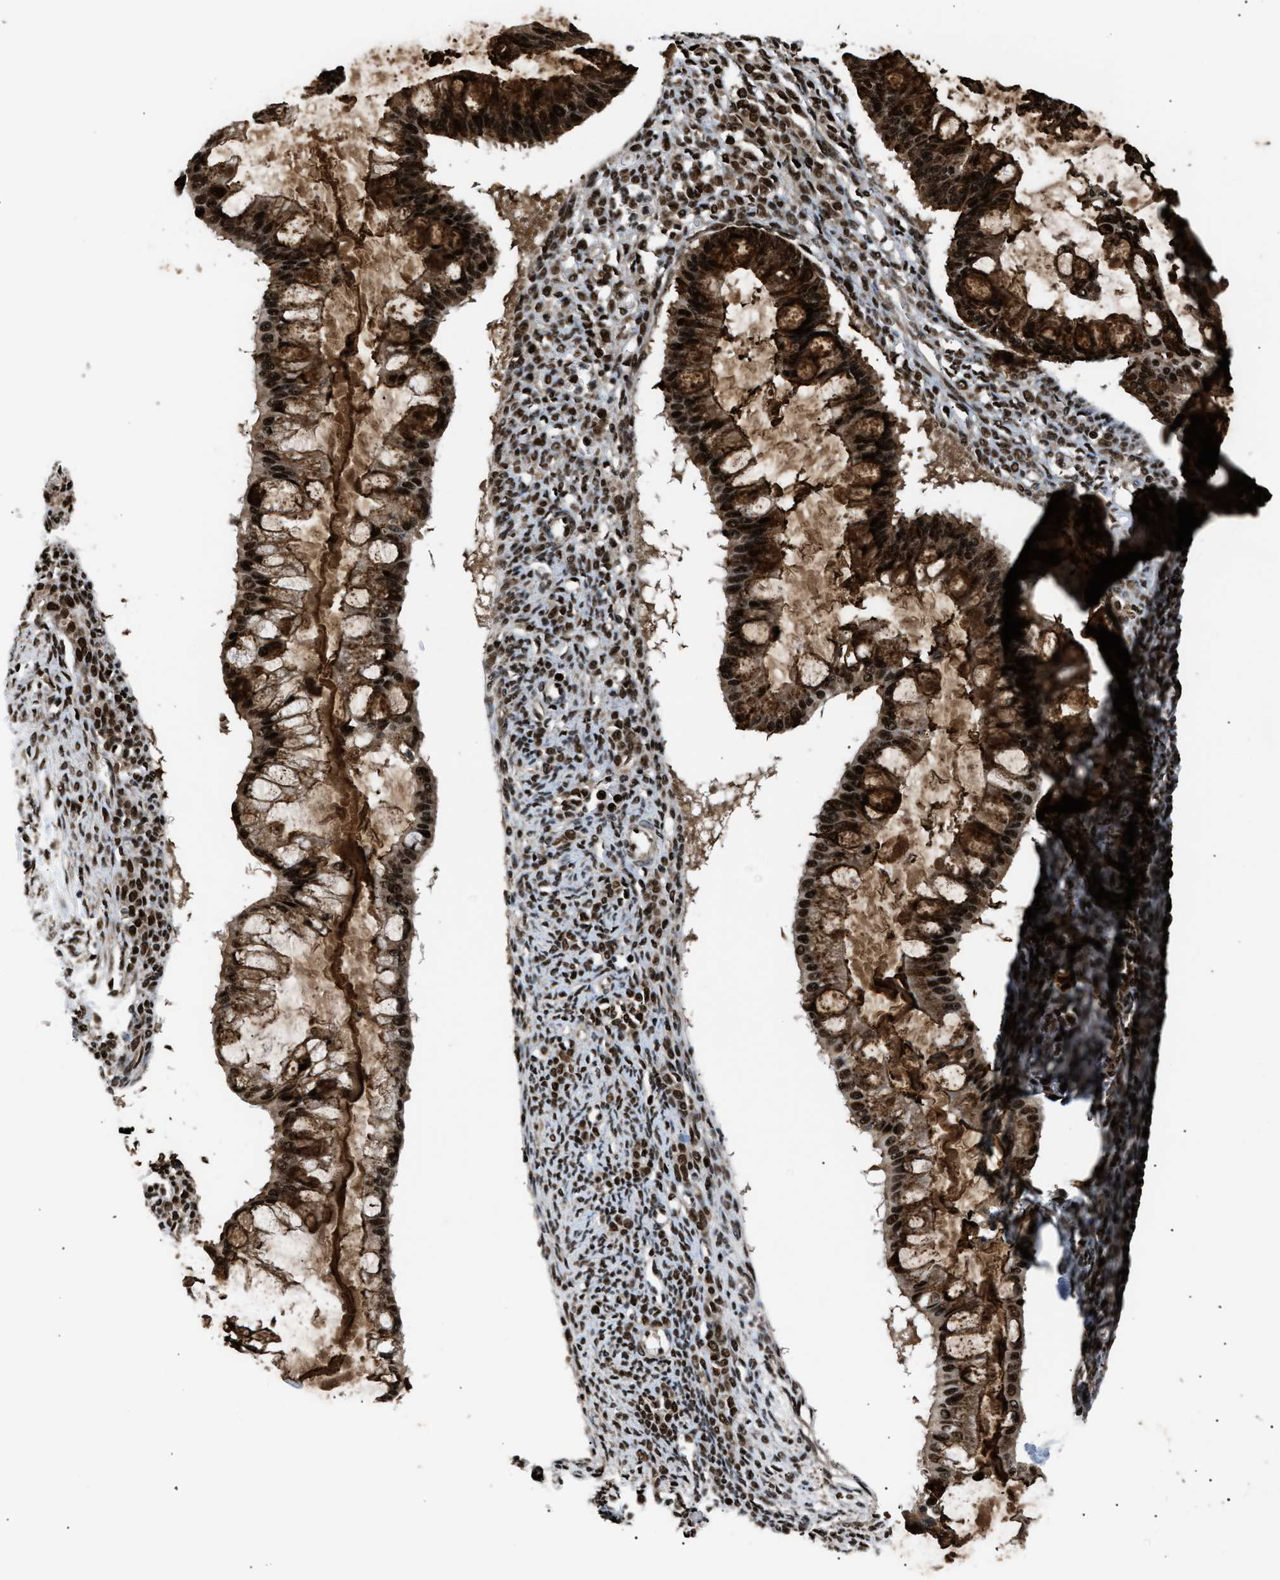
{"staining": {"intensity": "strong", "quantity": ">75%", "location": "cytoplasmic/membranous,nuclear"}, "tissue": "ovarian cancer", "cell_type": "Tumor cells", "image_type": "cancer", "snomed": [{"axis": "morphology", "description": "Cystadenocarcinoma, mucinous, NOS"}, {"axis": "topography", "description": "Ovary"}], "caption": "Protein expression analysis of ovarian mucinous cystadenocarcinoma displays strong cytoplasmic/membranous and nuclear positivity in approximately >75% of tumor cells.", "gene": "RBM5", "patient": {"sex": "female", "age": 73}}